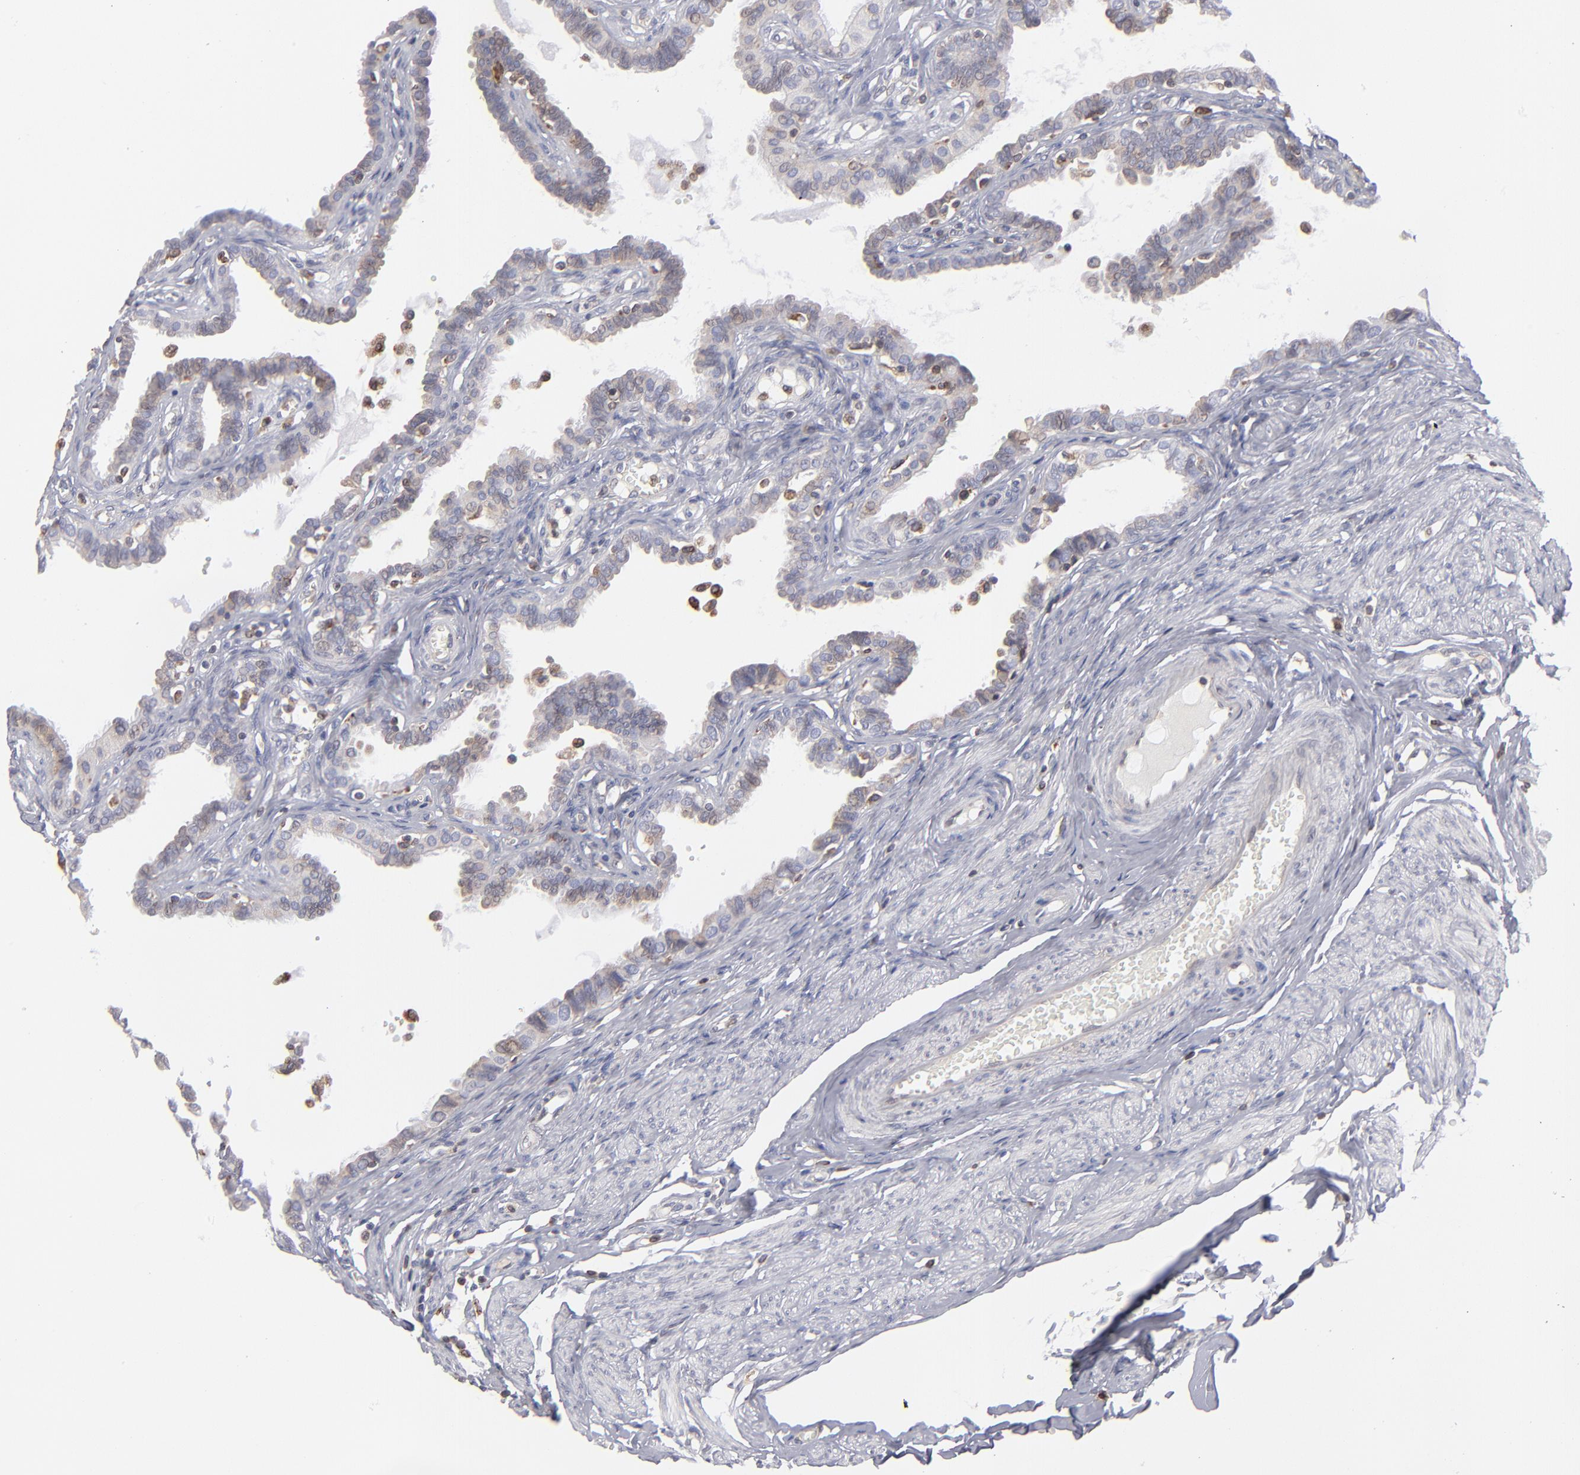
{"staining": {"intensity": "weak", "quantity": "25%-75%", "location": "cytoplasmic/membranous"}, "tissue": "fallopian tube", "cell_type": "Glandular cells", "image_type": "normal", "snomed": [{"axis": "morphology", "description": "Normal tissue, NOS"}, {"axis": "topography", "description": "Fallopian tube"}], "caption": "This image exhibits normal fallopian tube stained with immunohistochemistry (IHC) to label a protein in brown. The cytoplasmic/membranous of glandular cells show weak positivity for the protein. Nuclei are counter-stained blue.", "gene": "TMX1", "patient": {"sex": "female", "age": 67}}